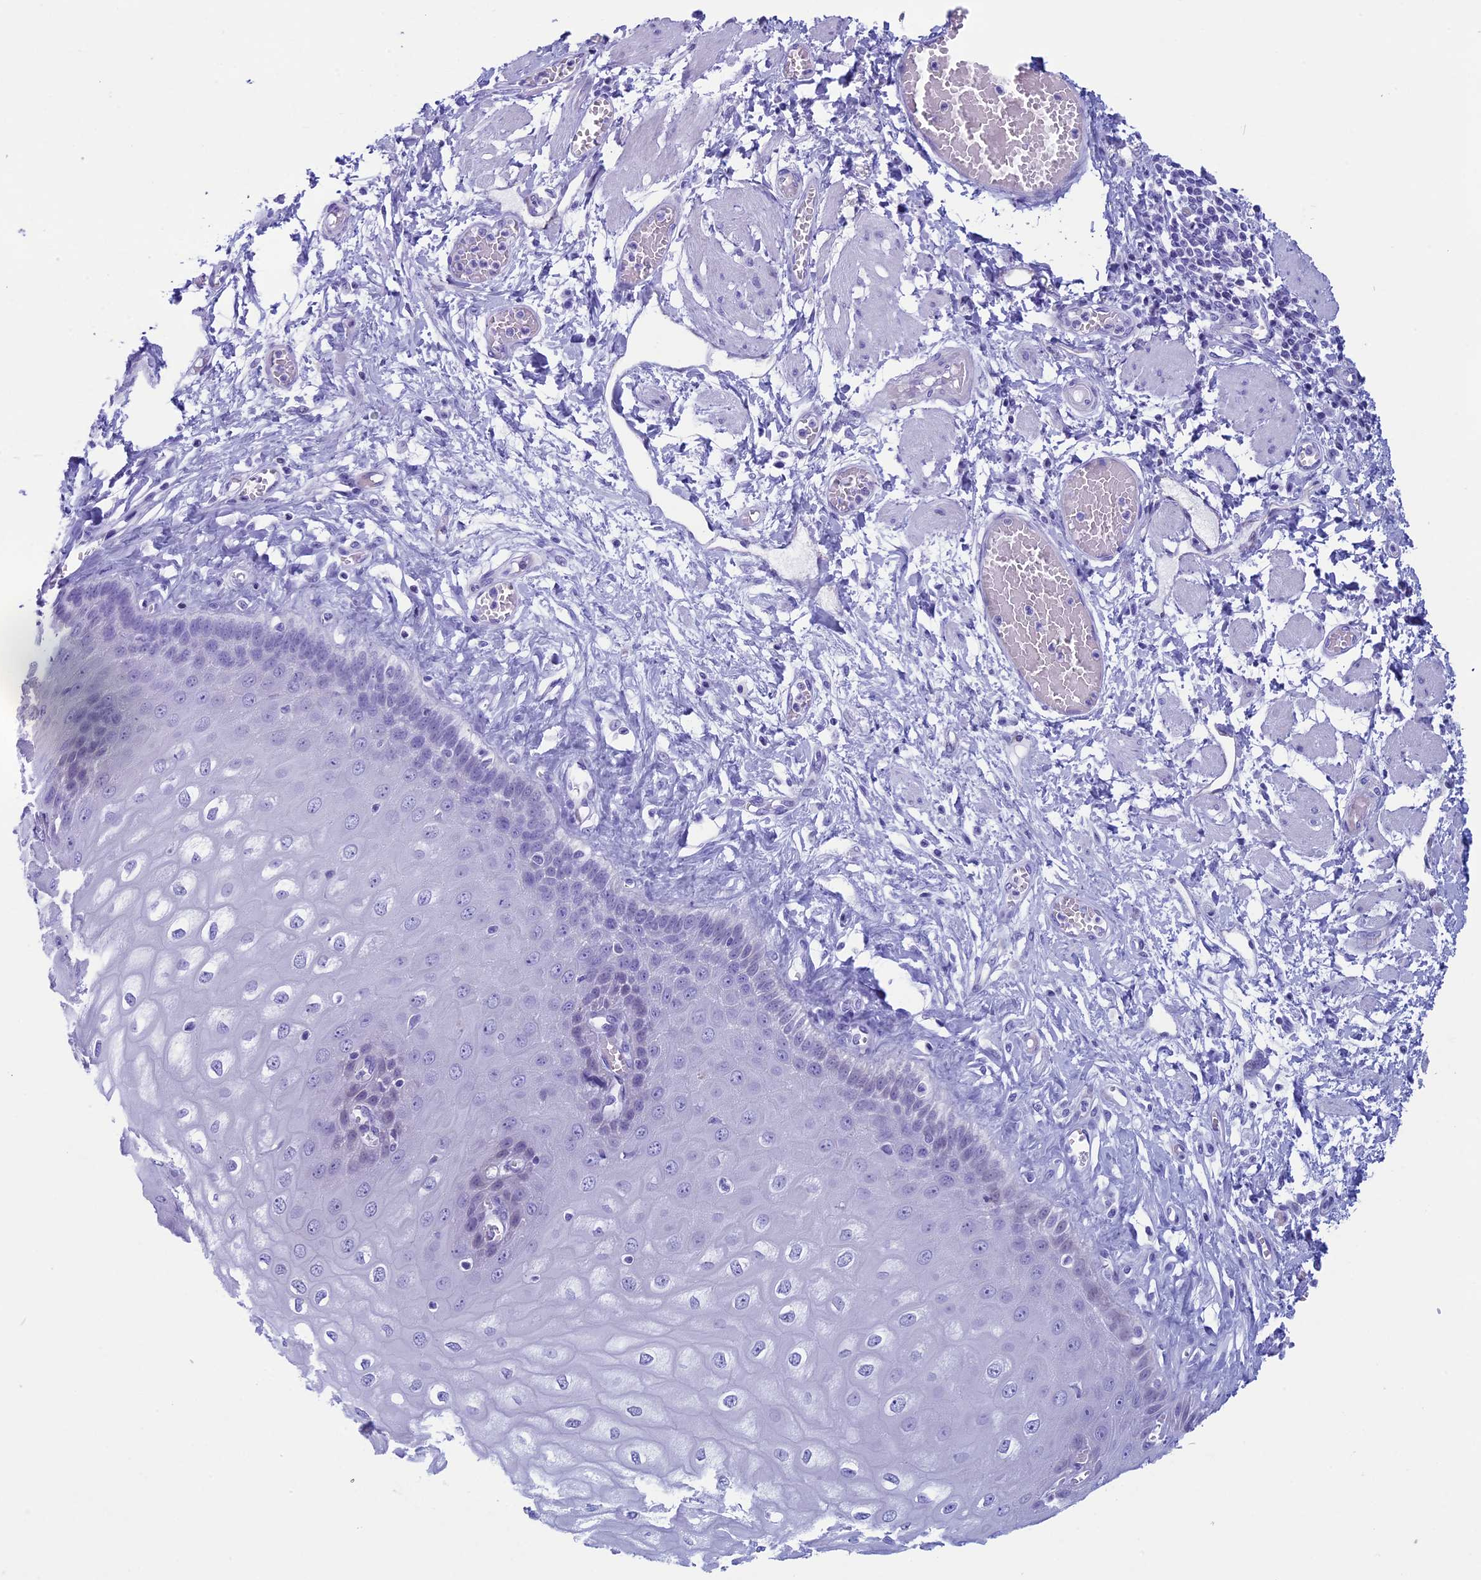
{"staining": {"intensity": "negative", "quantity": "none", "location": "none"}, "tissue": "esophagus", "cell_type": "Squamous epithelial cells", "image_type": "normal", "snomed": [{"axis": "morphology", "description": "Normal tissue, NOS"}, {"axis": "topography", "description": "Esophagus"}], "caption": "Squamous epithelial cells are negative for brown protein staining in benign esophagus. (DAB (3,3'-diaminobenzidine) immunohistochemistry (IHC) visualized using brightfield microscopy, high magnification).", "gene": "FAM169A", "patient": {"sex": "male", "age": 60}}